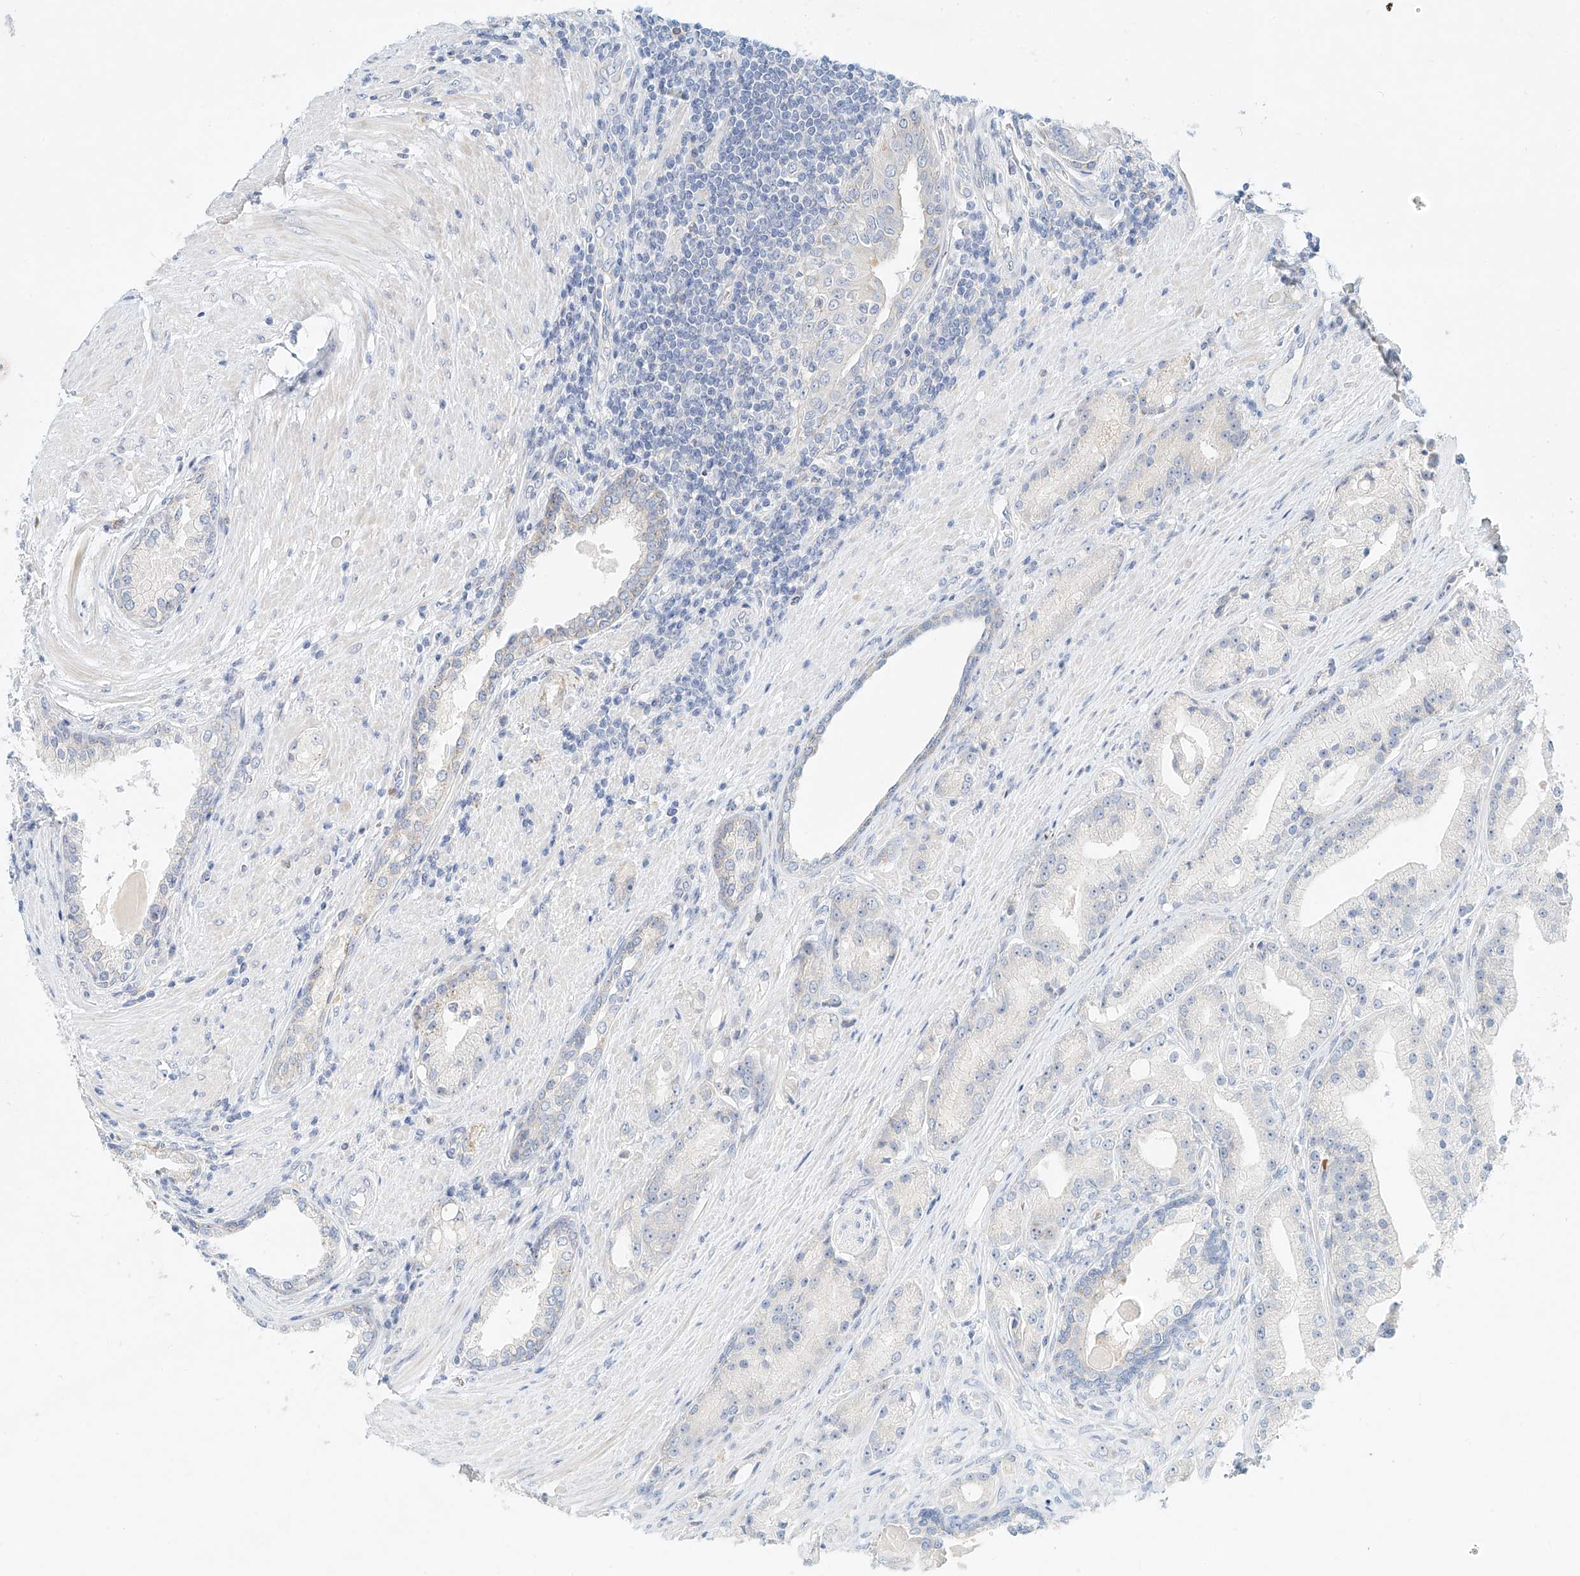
{"staining": {"intensity": "negative", "quantity": "none", "location": "none"}, "tissue": "prostate cancer", "cell_type": "Tumor cells", "image_type": "cancer", "snomed": [{"axis": "morphology", "description": "Adenocarcinoma, Low grade"}, {"axis": "topography", "description": "Prostate"}], "caption": "Prostate adenocarcinoma (low-grade) was stained to show a protein in brown. There is no significant positivity in tumor cells. (DAB (3,3'-diaminobenzidine) IHC visualized using brightfield microscopy, high magnification).", "gene": "SYTL3", "patient": {"sex": "male", "age": 67}}